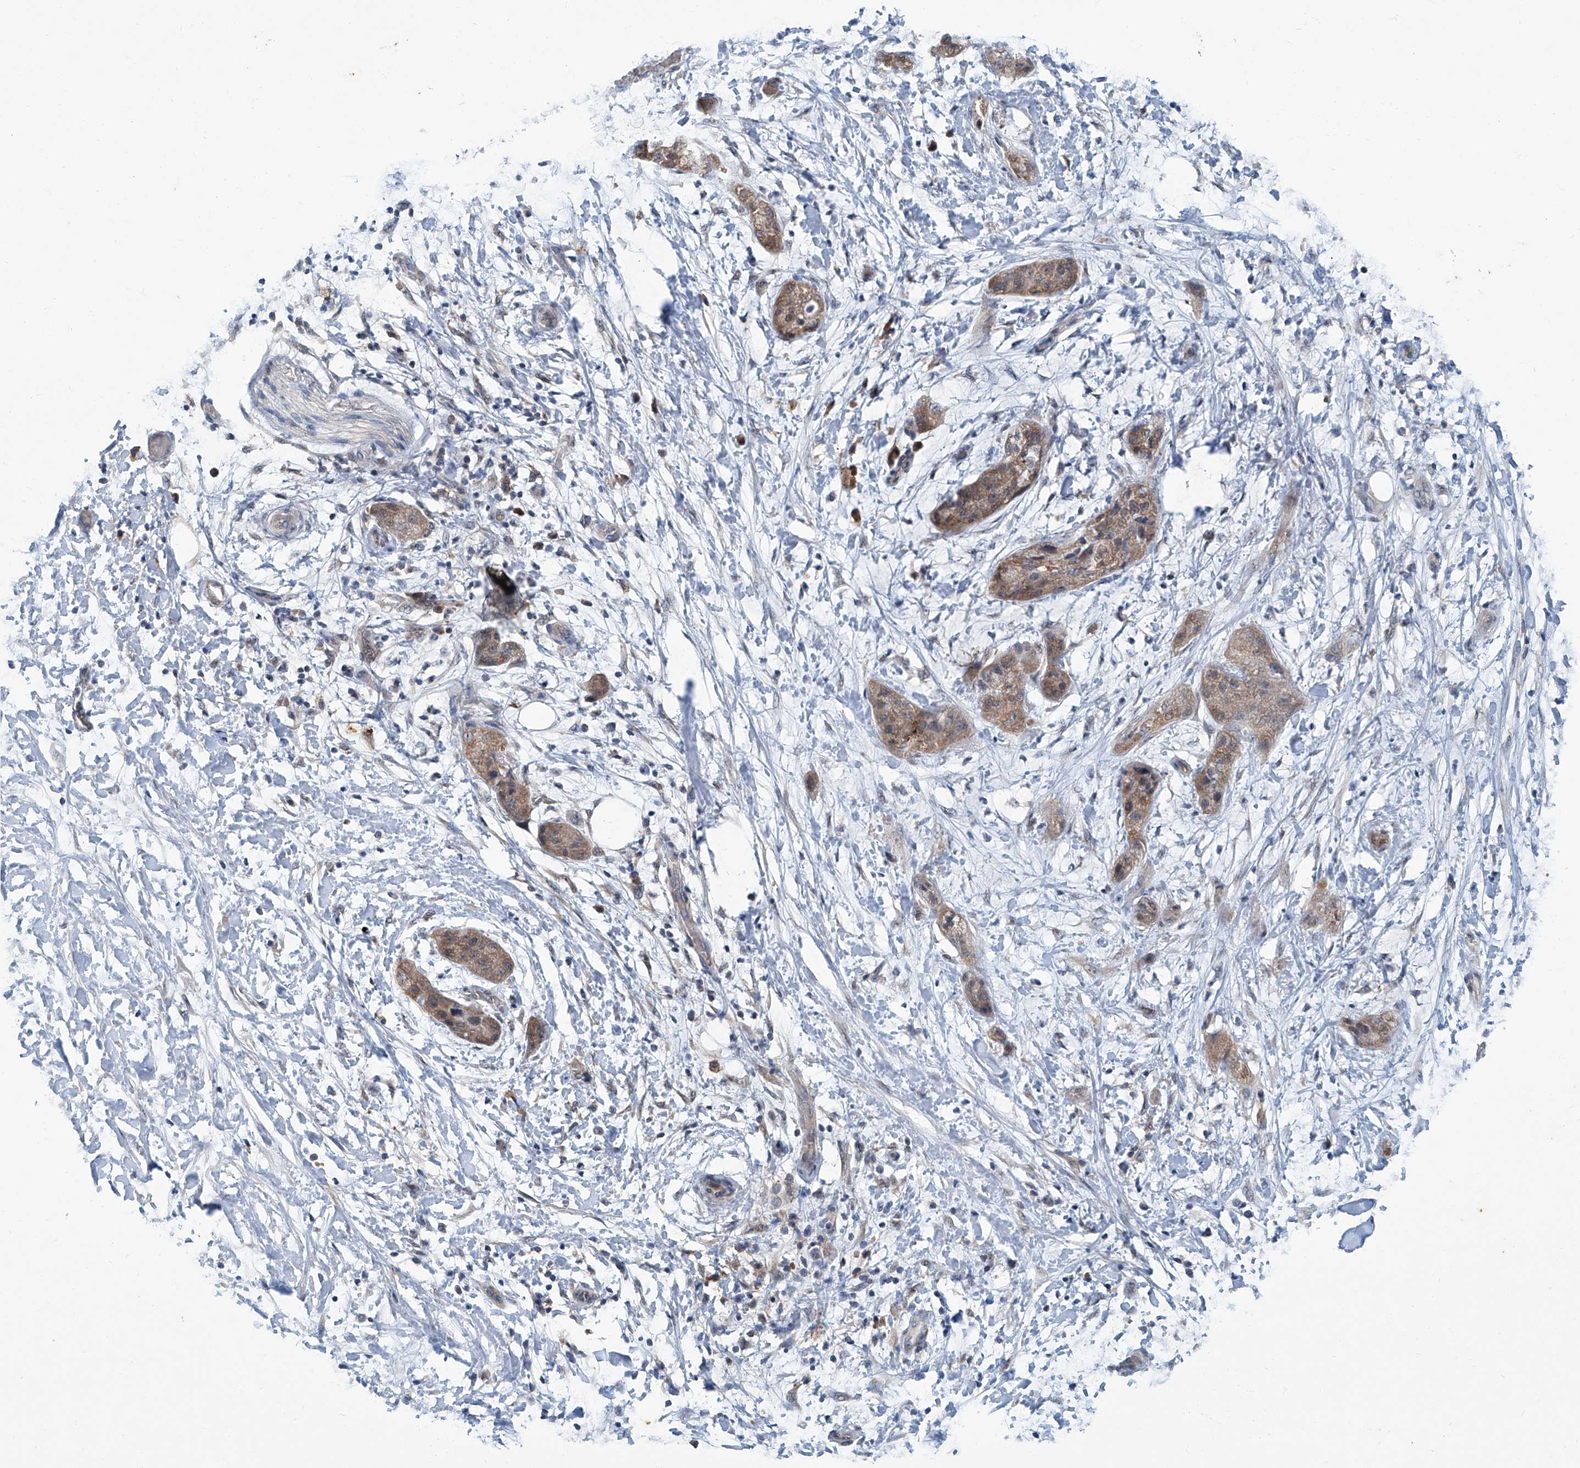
{"staining": {"intensity": "moderate", "quantity": ">75%", "location": "cytoplasmic/membranous"}, "tissue": "pancreatic cancer", "cell_type": "Tumor cells", "image_type": "cancer", "snomed": [{"axis": "morphology", "description": "Adenocarcinoma, NOS"}, {"axis": "topography", "description": "Pancreas"}], "caption": "Immunohistochemistry image of neoplastic tissue: human pancreatic adenocarcinoma stained using immunohistochemistry (IHC) displays medium levels of moderate protein expression localized specifically in the cytoplasmic/membranous of tumor cells, appearing as a cytoplasmic/membranous brown color.", "gene": "CLK1", "patient": {"sex": "female", "age": 78}}